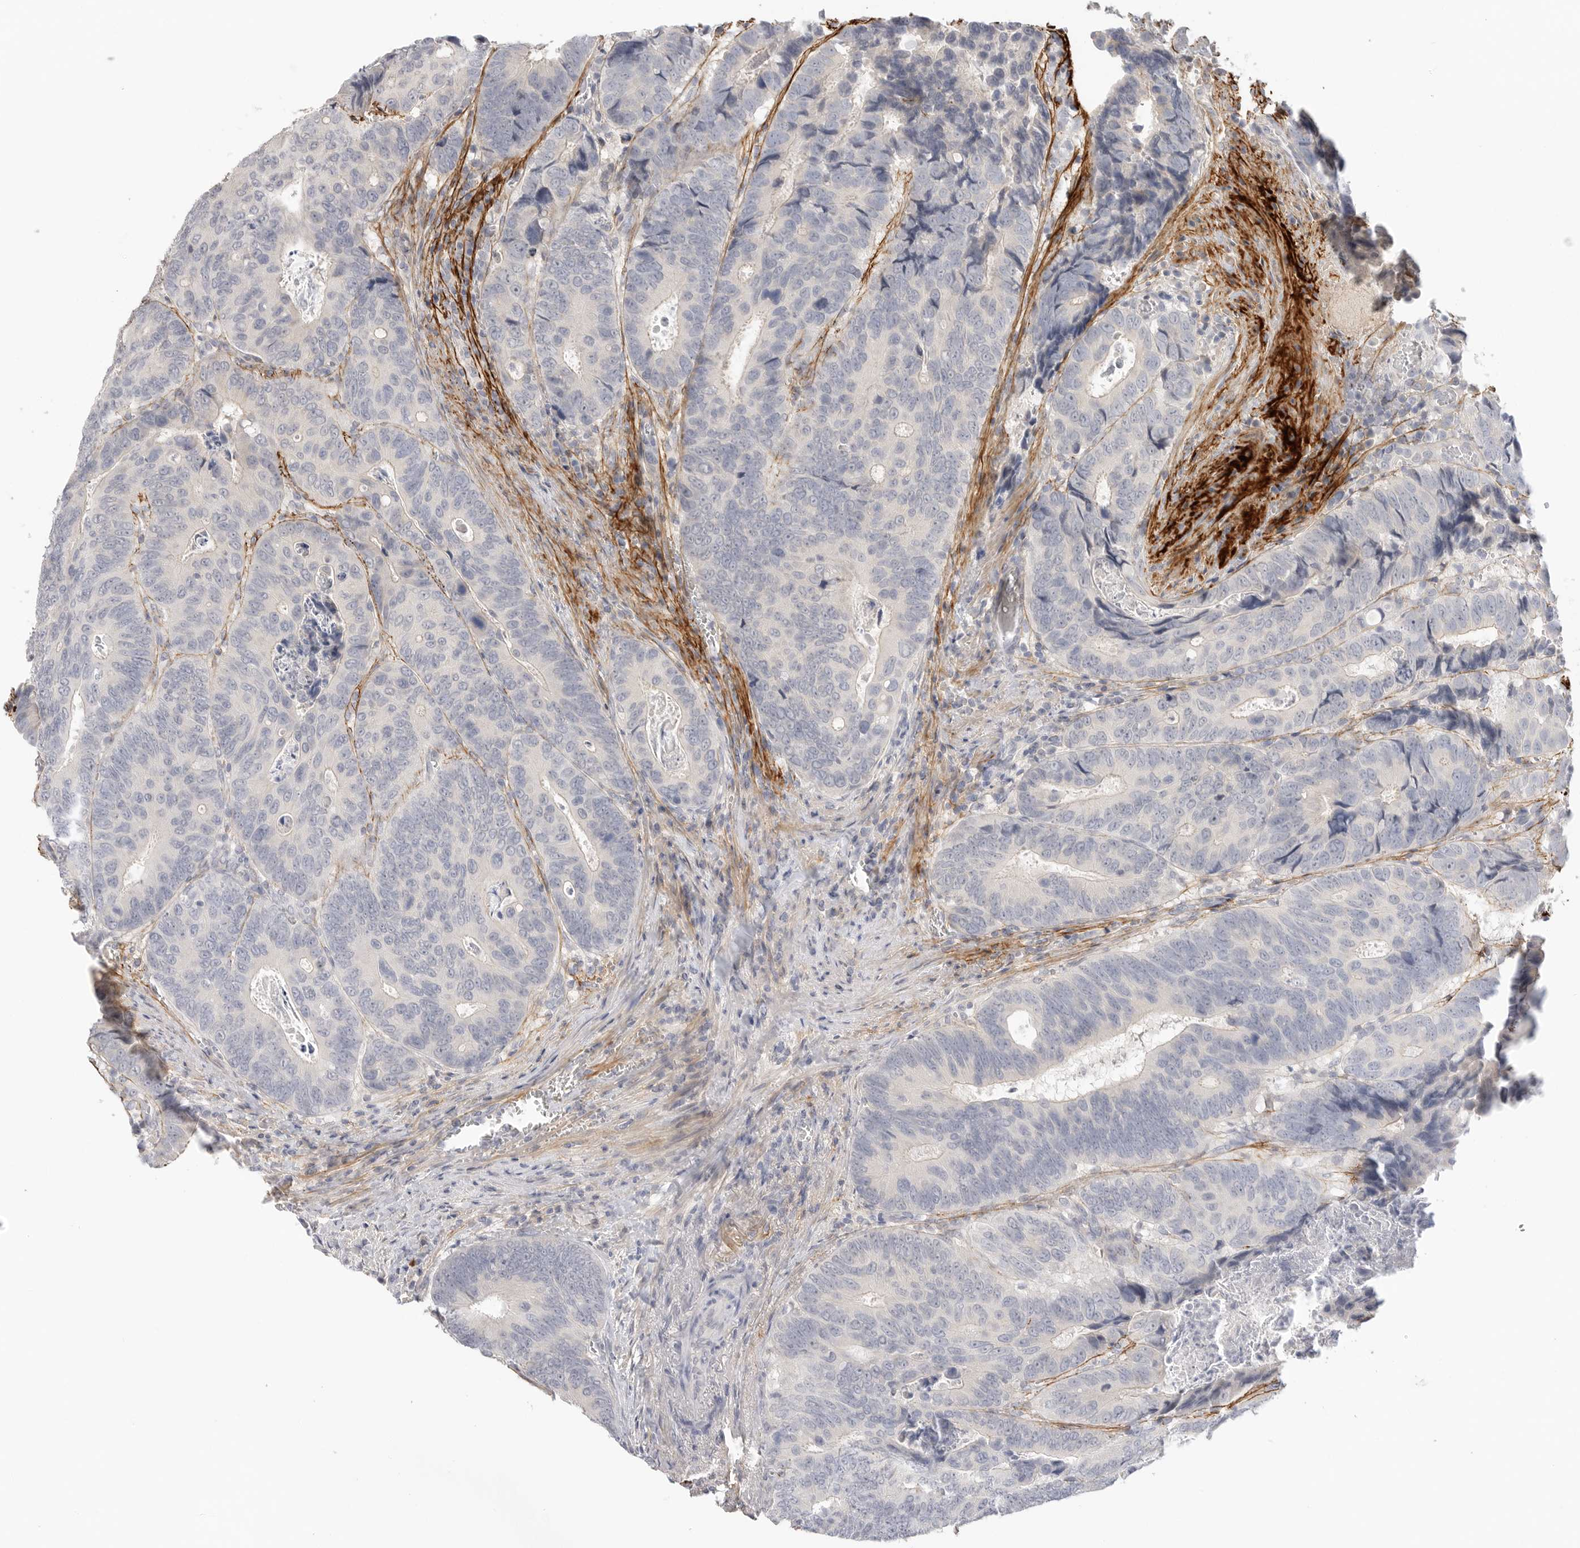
{"staining": {"intensity": "negative", "quantity": "none", "location": "none"}, "tissue": "colorectal cancer", "cell_type": "Tumor cells", "image_type": "cancer", "snomed": [{"axis": "morphology", "description": "Inflammation, NOS"}, {"axis": "morphology", "description": "Adenocarcinoma, NOS"}, {"axis": "topography", "description": "Colon"}], "caption": "IHC image of neoplastic tissue: colorectal cancer (adenocarcinoma) stained with DAB (3,3'-diaminobenzidine) displays no significant protein positivity in tumor cells.", "gene": "FBN2", "patient": {"sex": "male", "age": 72}}